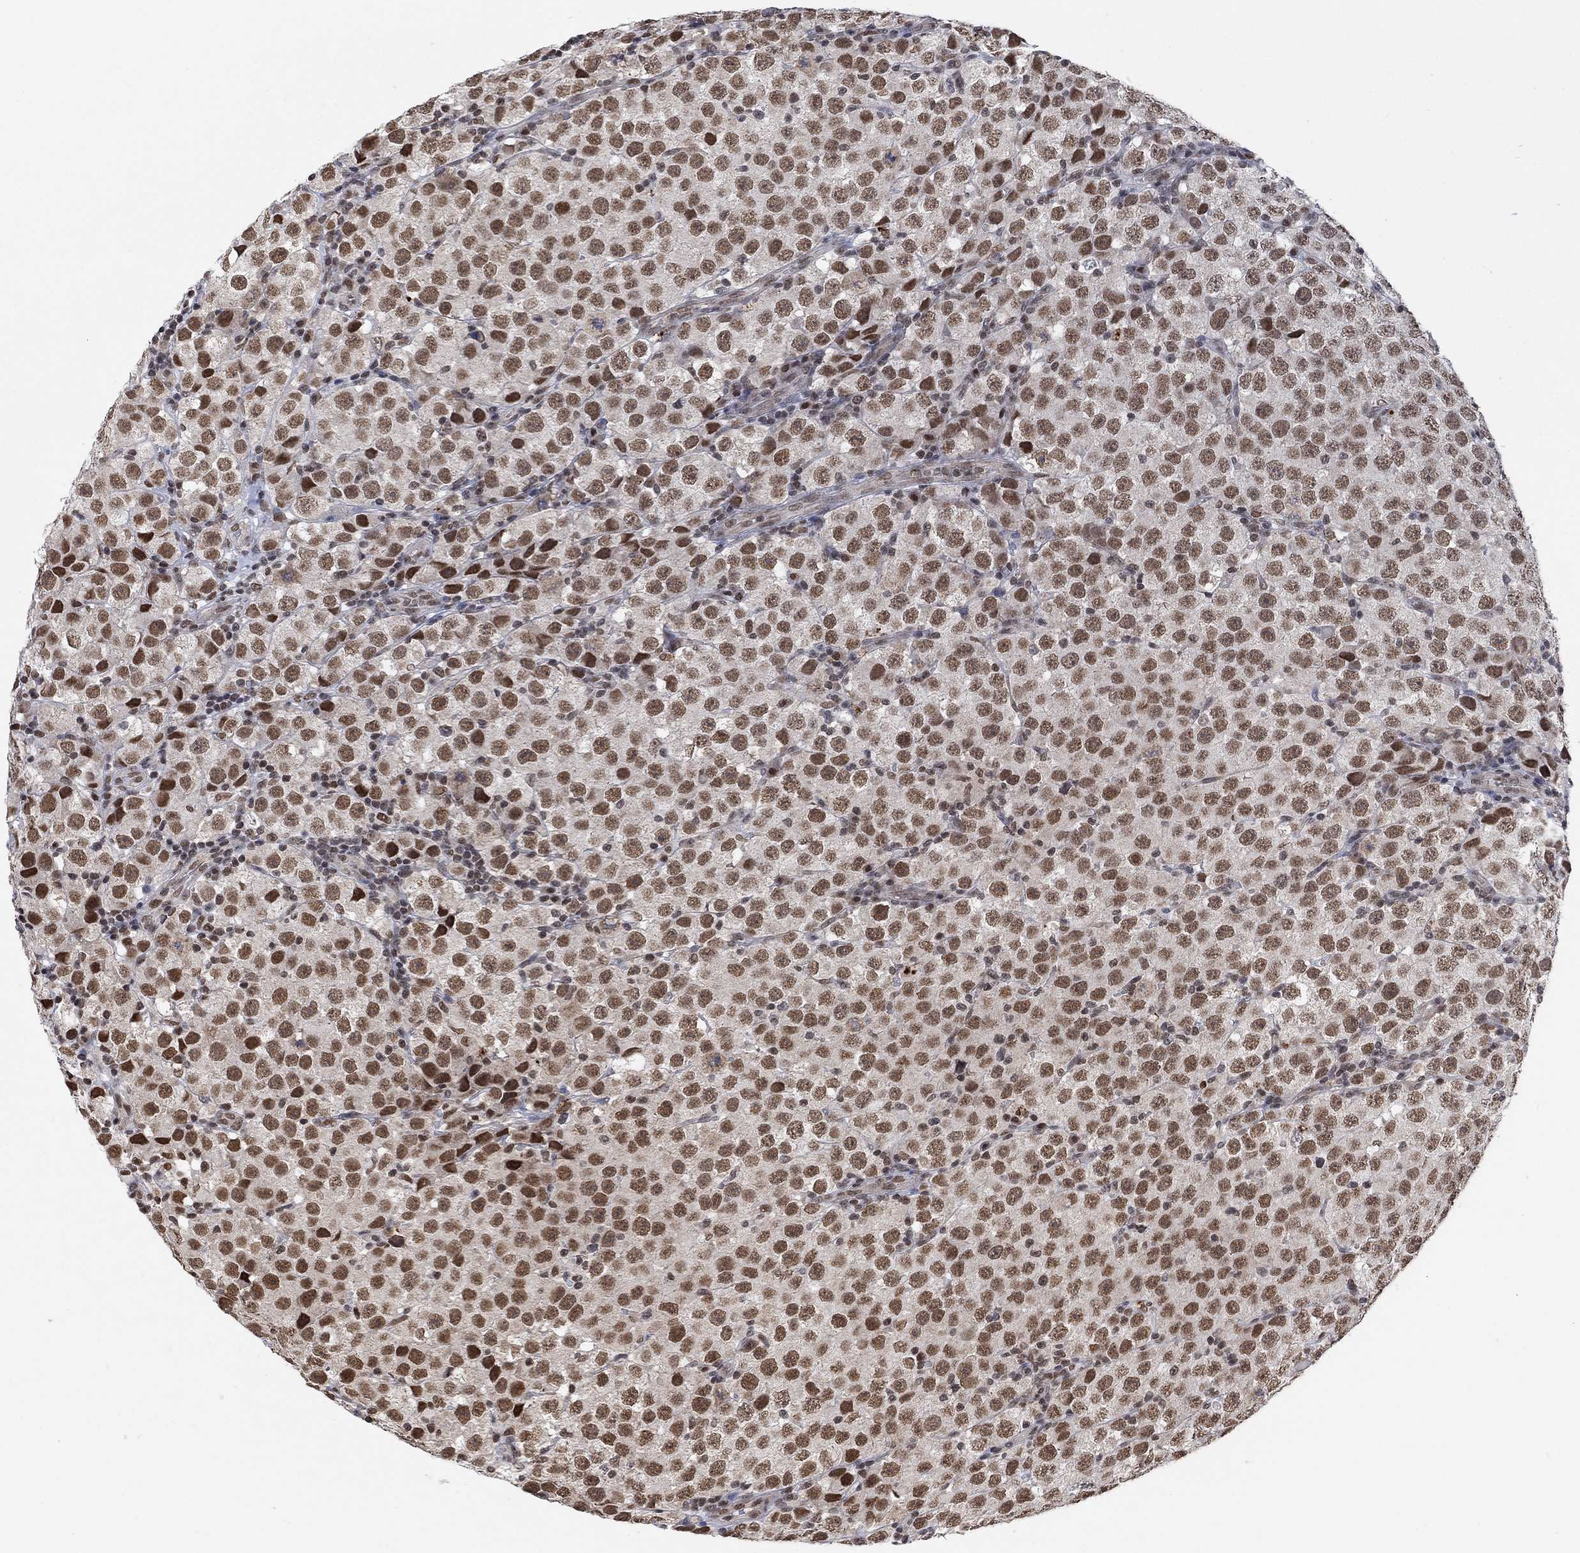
{"staining": {"intensity": "strong", "quantity": ">75%", "location": "nuclear"}, "tissue": "testis cancer", "cell_type": "Tumor cells", "image_type": "cancer", "snomed": [{"axis": "morphology", "description": "Seminoma, NOS"}, {"axis": "topography", "description": "Testis"}], "caption": "The photomicrograph exhibits immunohistochemical staining of testis cancer. There is strong nuclear positivity is present in about >75% of tumor cells.", "gene": "THAP8", "patient": {"sex": "male", "age": 34}}